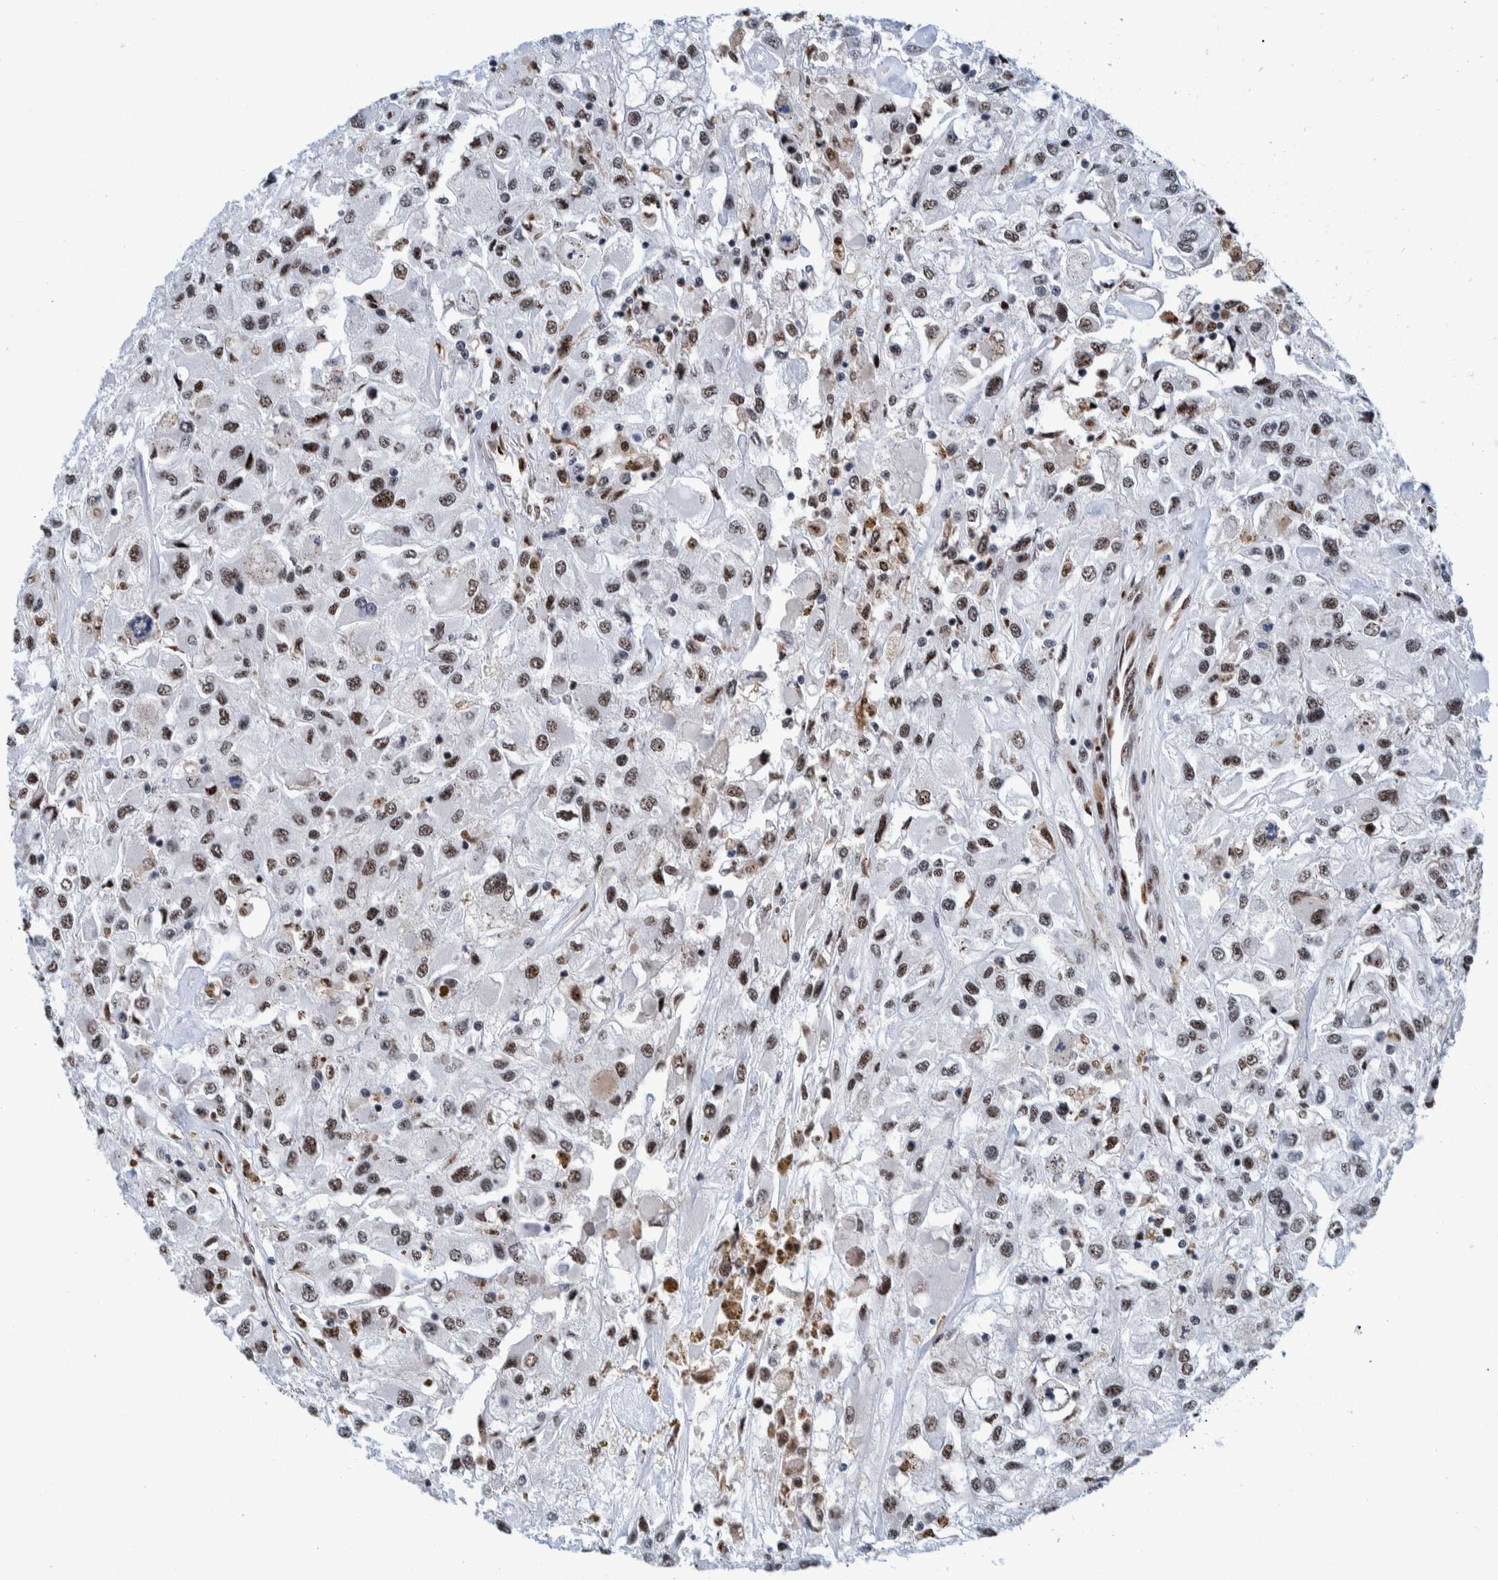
{"staining": {"intensity": "moderate", "quantity": ">75%", "location": "nuclear"}, "tissue": "renal cancer", "cell_type": "Tumor cells", "image_type": "cancer", "snomed": [{"axis": "morphology", "description": "Adenocarcinoma, NOS"}, {"axis": "topography", "description": "Kidney"}], "caption": "Protein analysis of renal cancer tissue shows moderate nuclear expression in approximately >75% of tumor cells.", "gene": "EFTUD2", "patient": {"sex": "female", "age": 52}}